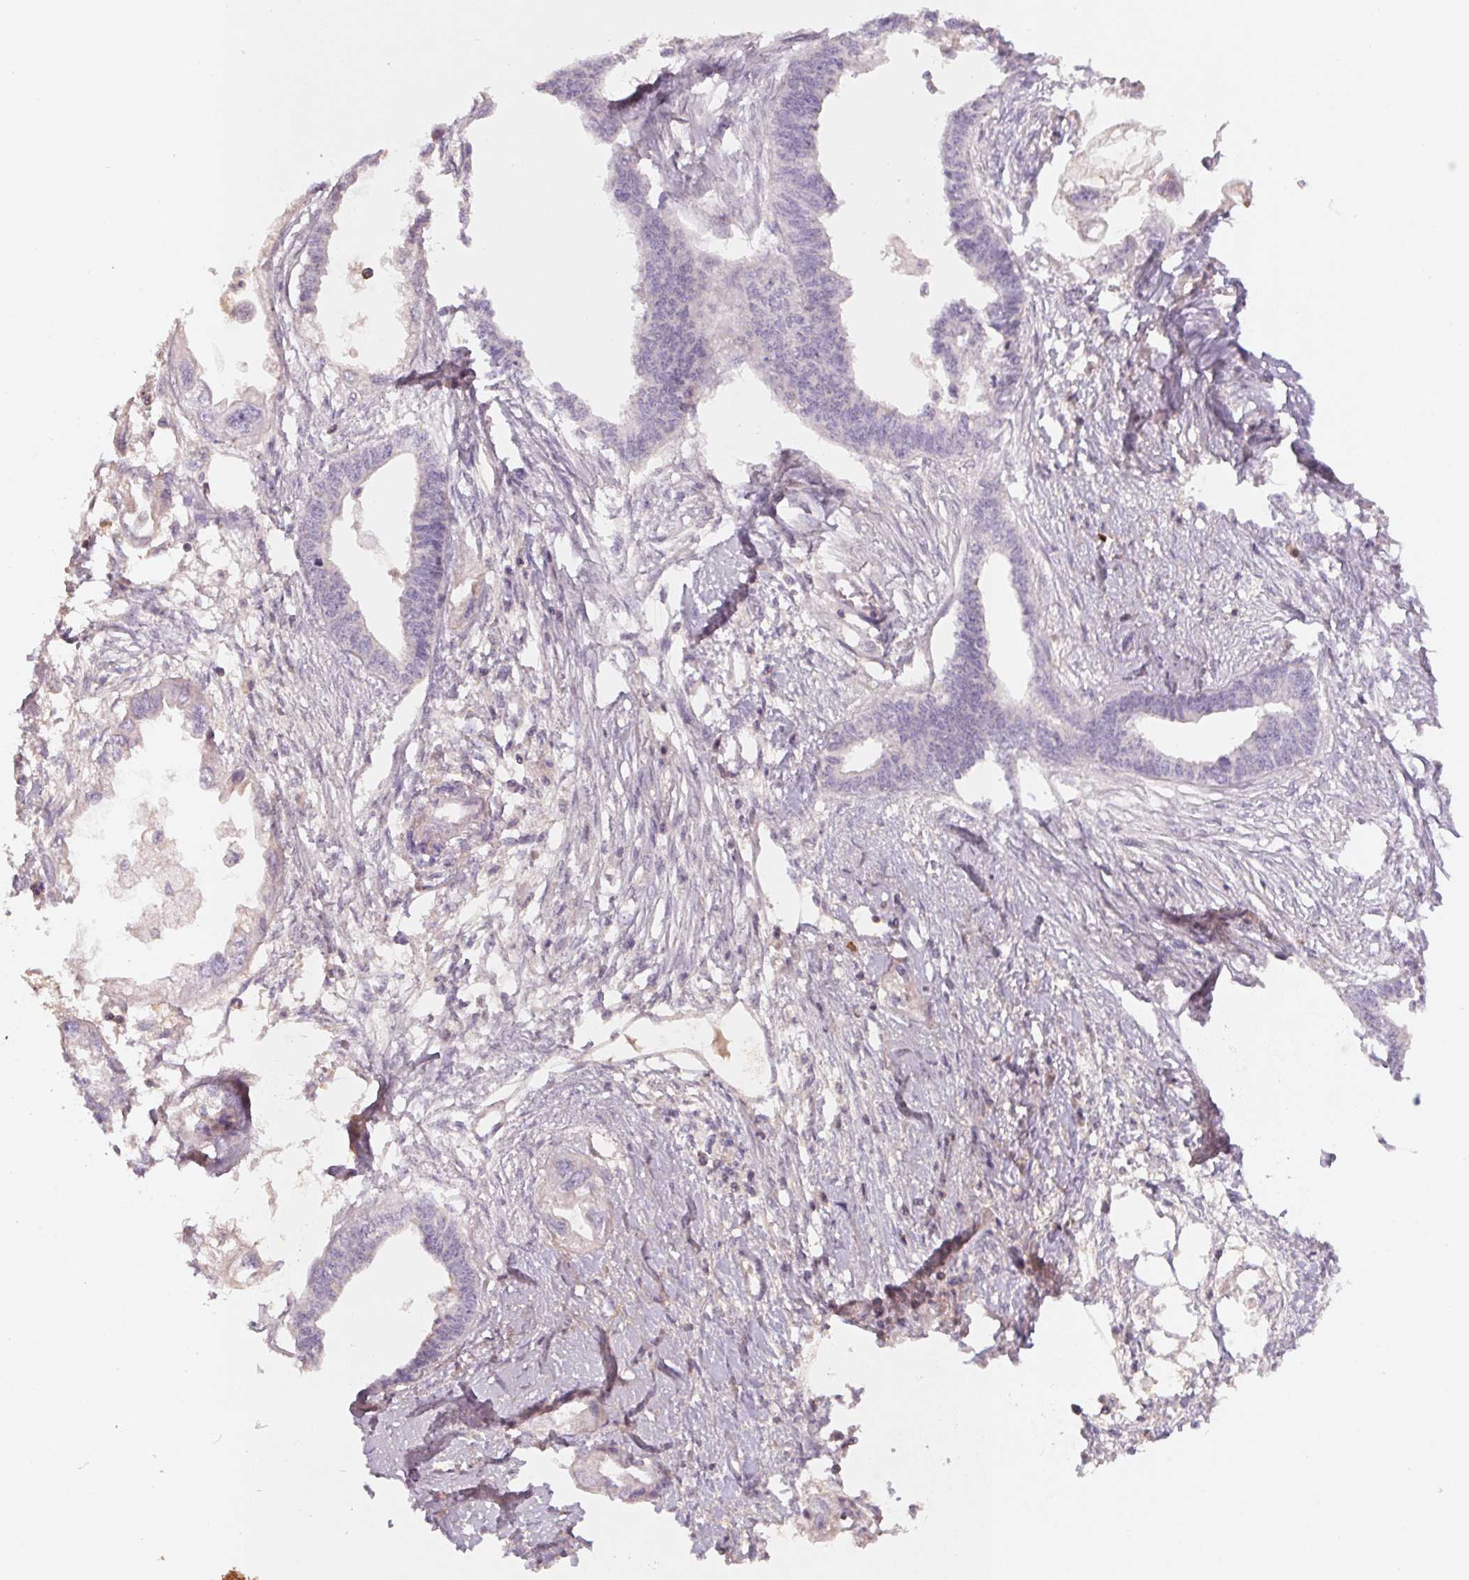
{"staining": {"intensity": "negative", "quantity": "none", "location": "none"}, "tissue": "endometrial cancer", "cell_type": "Tumor cells", "image_type": "cancer", "snomed": [{"axis": "morphology", "description": "Adenocarcinoma, NOS"}, {"axis": "morphology", "description": "Adenocarcinoma, metastatic, NOS"}, {"axis": "topography", "description": "Adipose tissue"}, {"axis": "topography", "description": "Endometrium"}], "caption": "Human endometrial cancer (adenocarcinoma) stained for a protein using immunohistochemistry (IHC) shows no staining in tumor cells.", "gene": "KIF26A", "patient": {"sex": "female", "age": 67}}